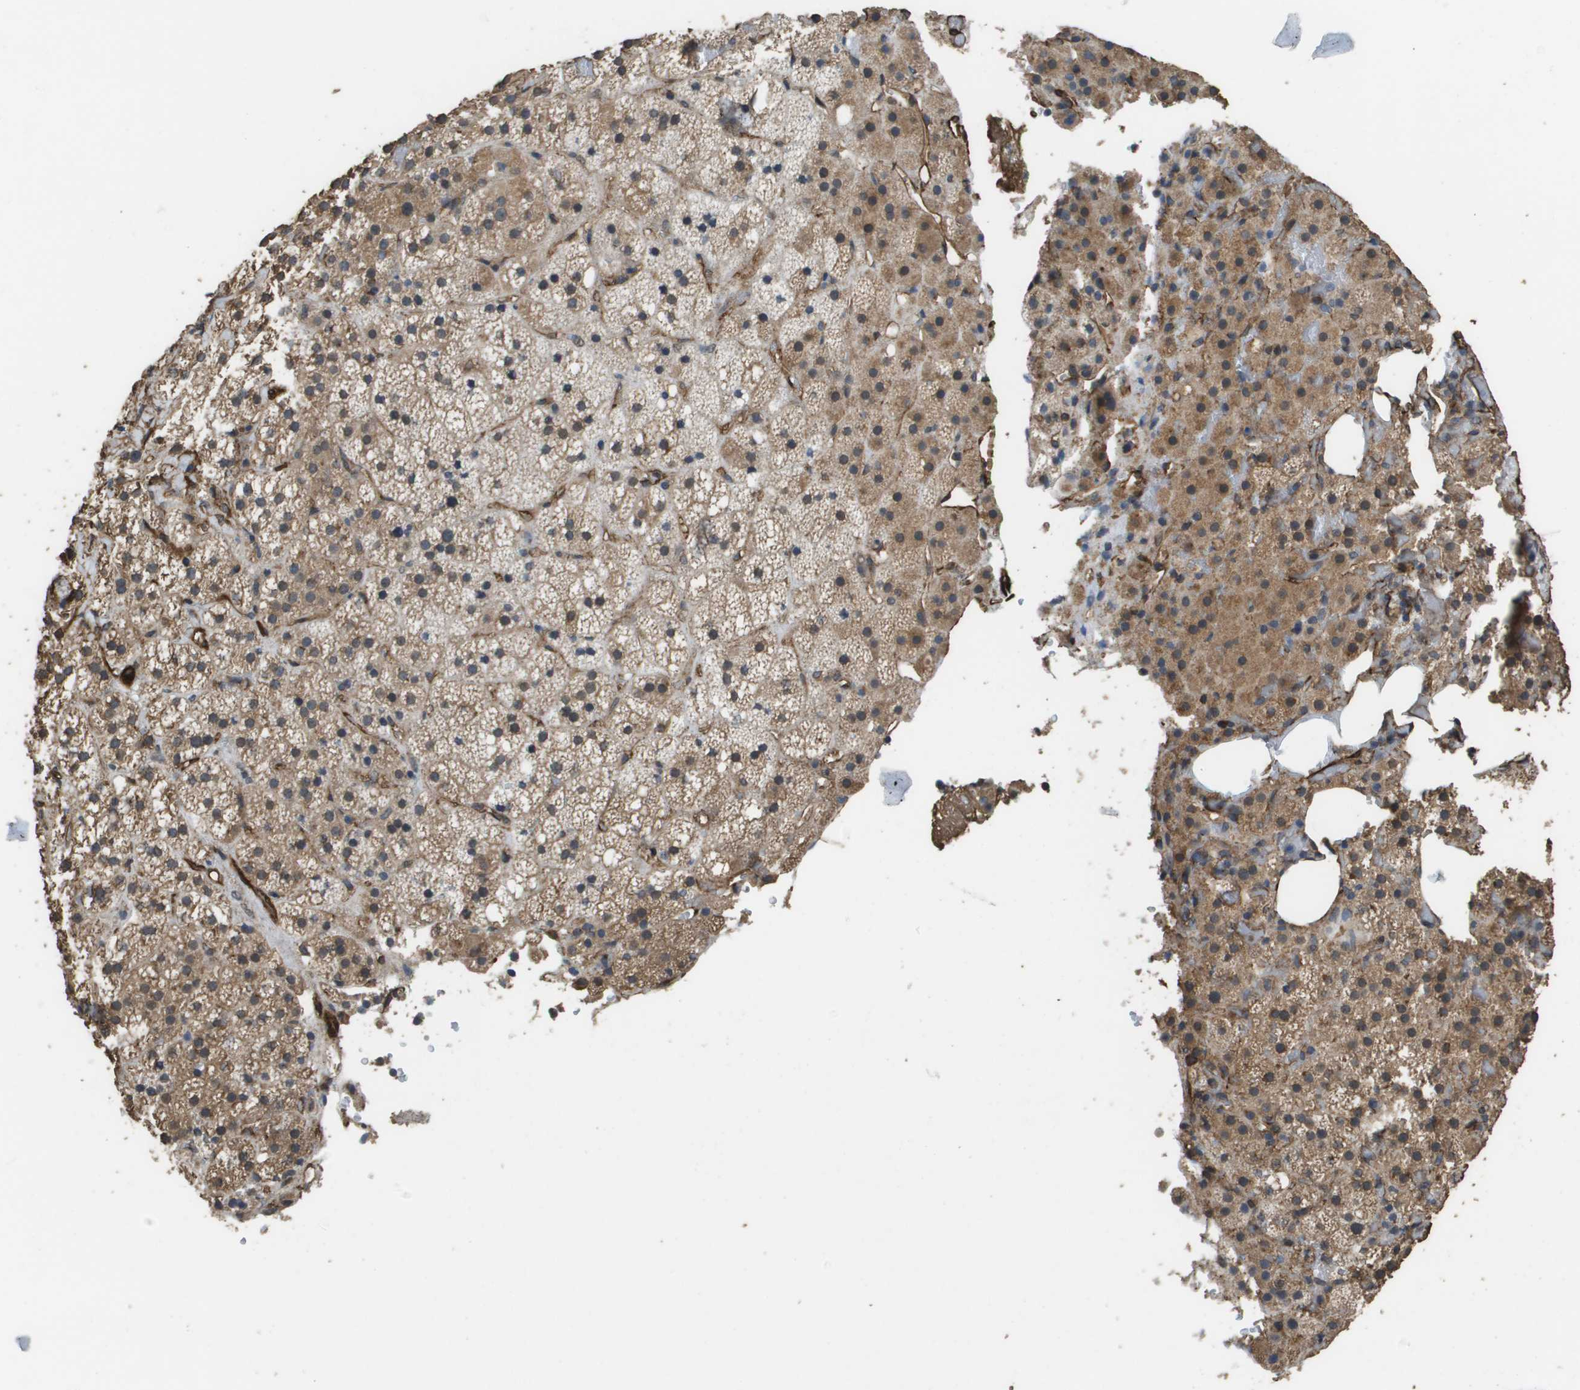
{"staining": {"intensity": "moderate", "quantity": ">75%", "location": "cytoplasmic/membranous"}, "tissue": "adrenal gland", "cell_type": "Glandular cells", "image_type": "normal", "snomed": [{"axis": "morphology", "description": "Normal tissue, NOS"}, {"axis": "topography", "description": "Adrenal gland"}], "caption": "IHC staining of normal adrenal gland, which exhibits medium levels of moderate cytoplasmic/membranous positivity in about >75% of glandular cells indicating moderate cytoplasmic/membranous protein staining. The staining was performed using DAB (3,3'-diaminobenzidine) (brown) for protein detection and nuclei were counterstained in hematoxylin (blue).", "gene": "AAMP", "patient": {"sex": "female", "age": 59}}